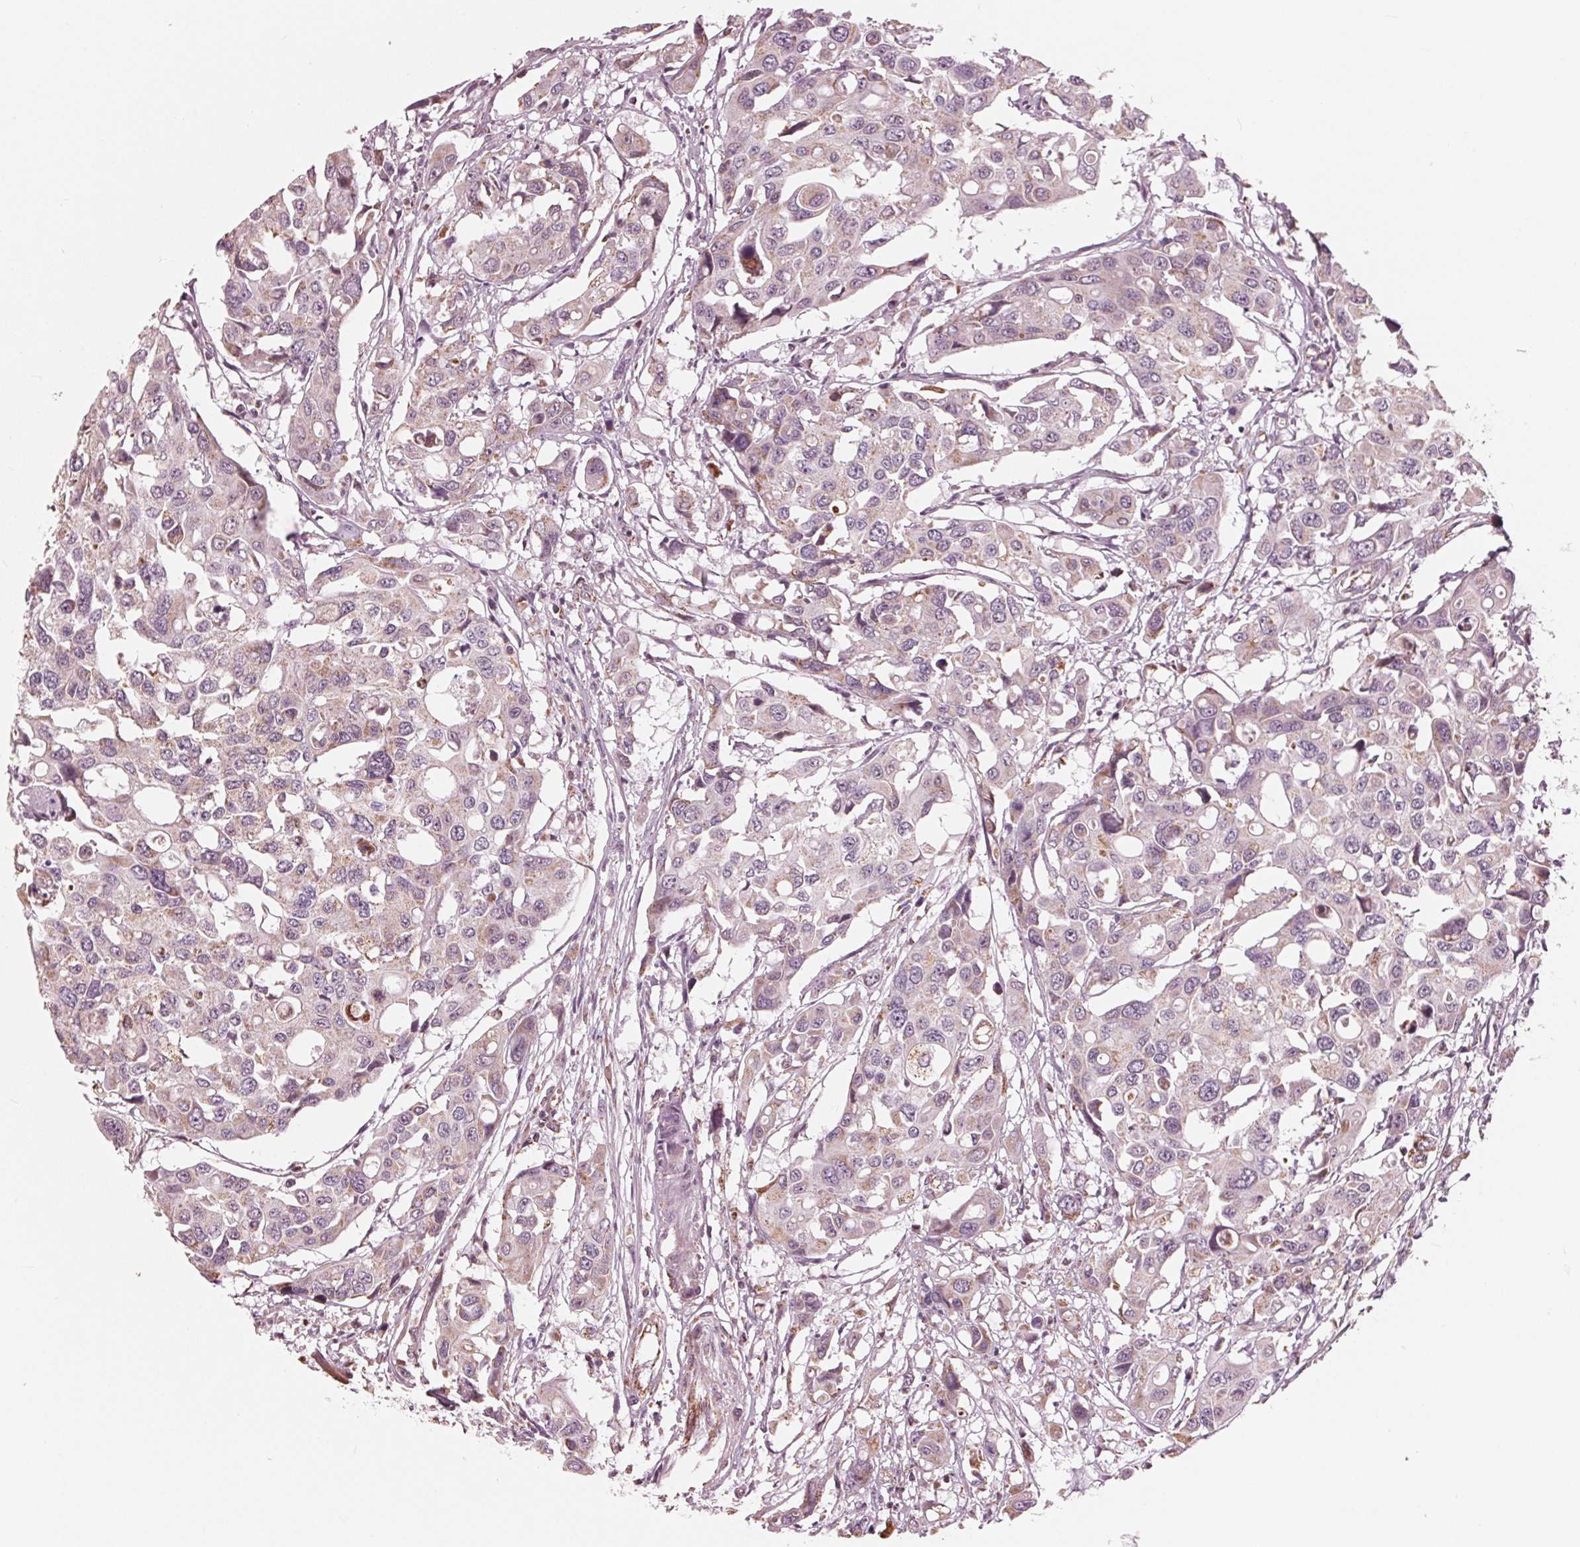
{"staining": {"intensity": "negative", "quantity": "none", "location": "none"}, "tissue": "colorectal cancer", "cell_type": "Tumor cells", "image_type": "cancer", "snomed": [{"axis": "morphology", "description": "Adenocarcinoma, NOS"}, {"axis": "topography", "description": "Colon"}], "caption": "Immunohistochemistry (IHC) micrograph of colorectal cancer (adenocarcinoma) stained for a protein (brown), which exhibits no expression in tumor cells.", "gene": "DCAF4L2", "patient": {"sex": "male", "age": 77}}